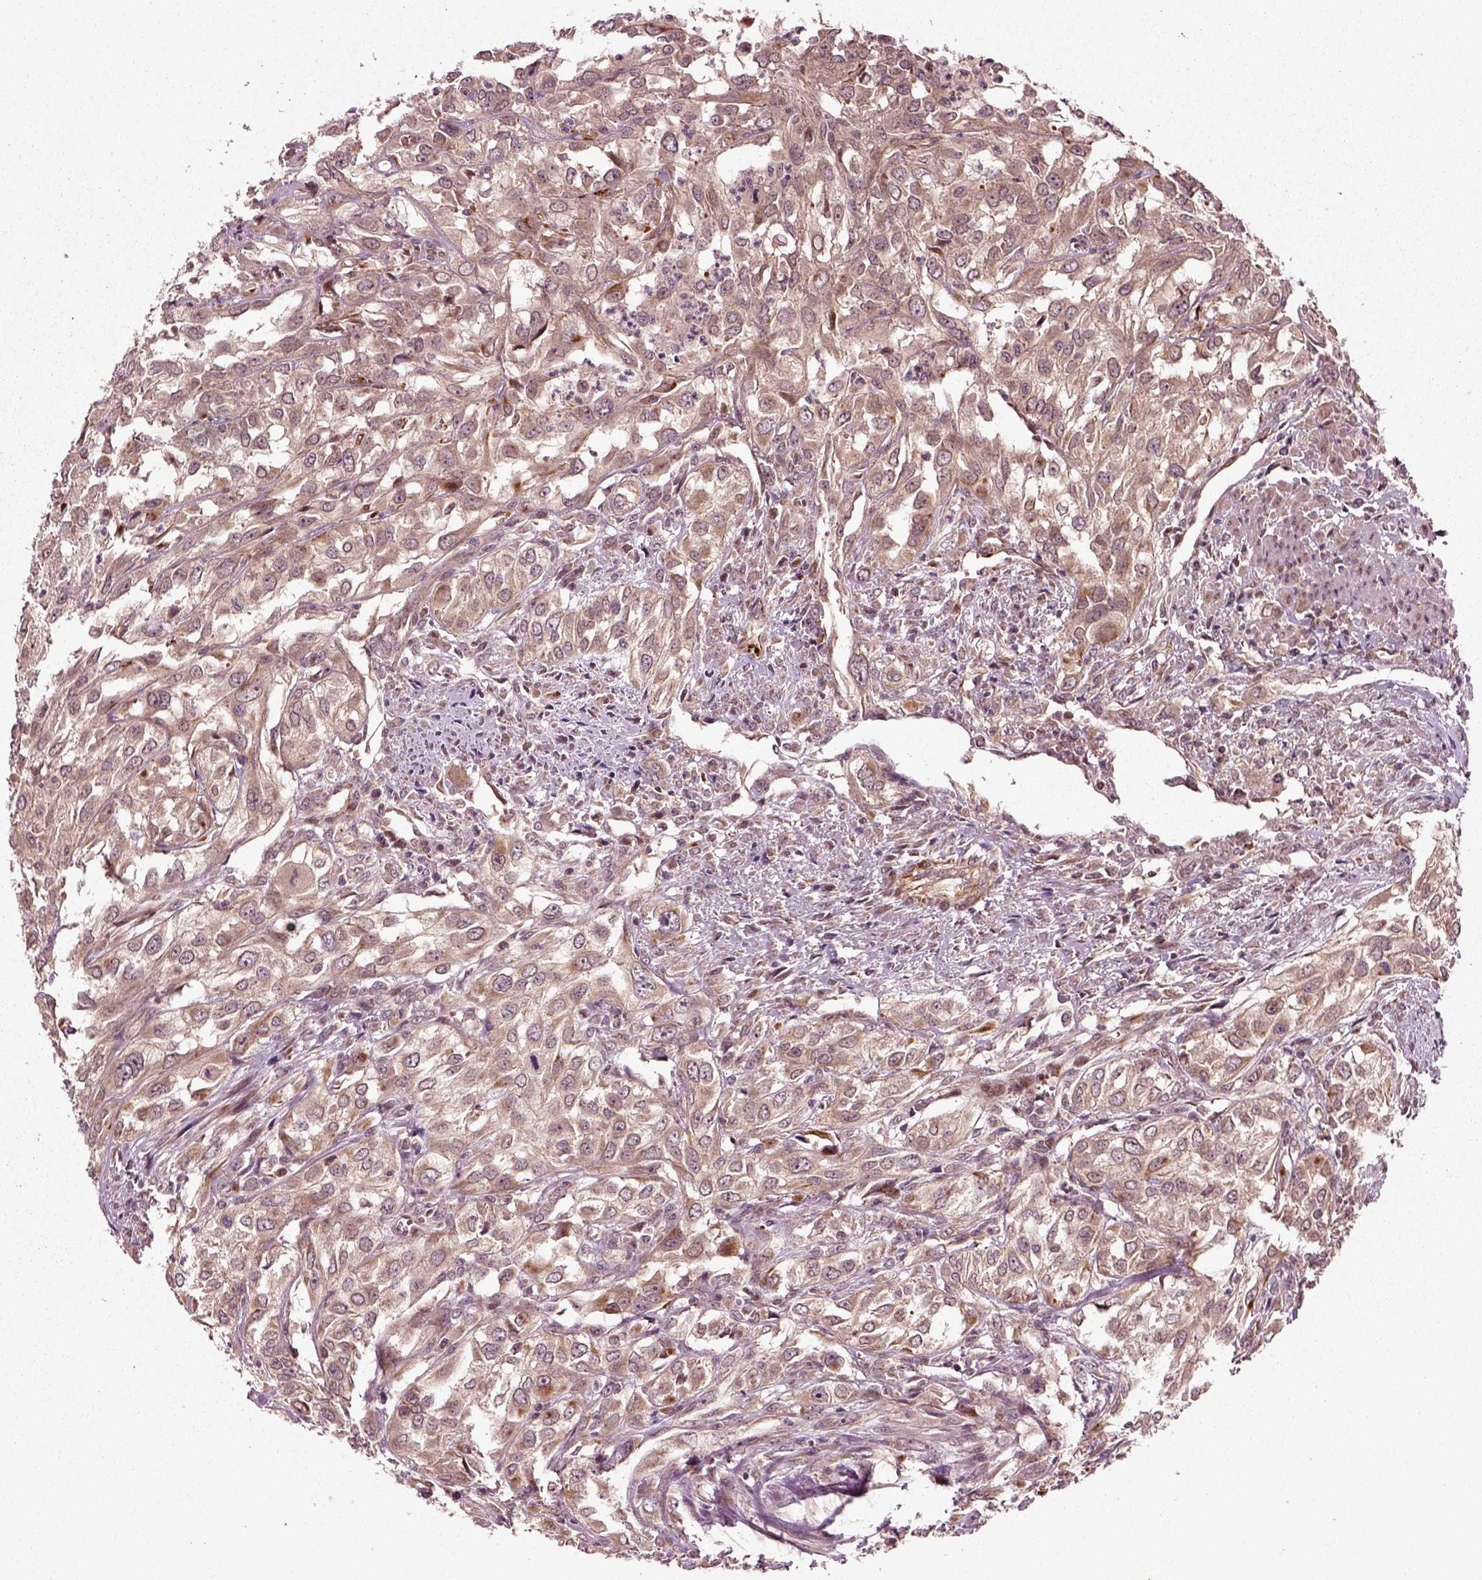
{"staining": {"intensity": "strong", "quantity": "<25%", "location": "cytoplasmic/membranous"}, "tissue": "urothelial cancer", "cell_type": "Tumor cells", "image_type": "cancer", "snomed": [{"axis": "morphology", "description": "Urothelial carcinoma, High grade"}, {"axis": "topography", "description": "Urinary bladder"}], "caption": "High-grade urothelial carcinoma stained with a protein marker shows strong staining in tumor cells.", "gene": "PLCD3", "patient": {"sex": "male", "age": 67}}